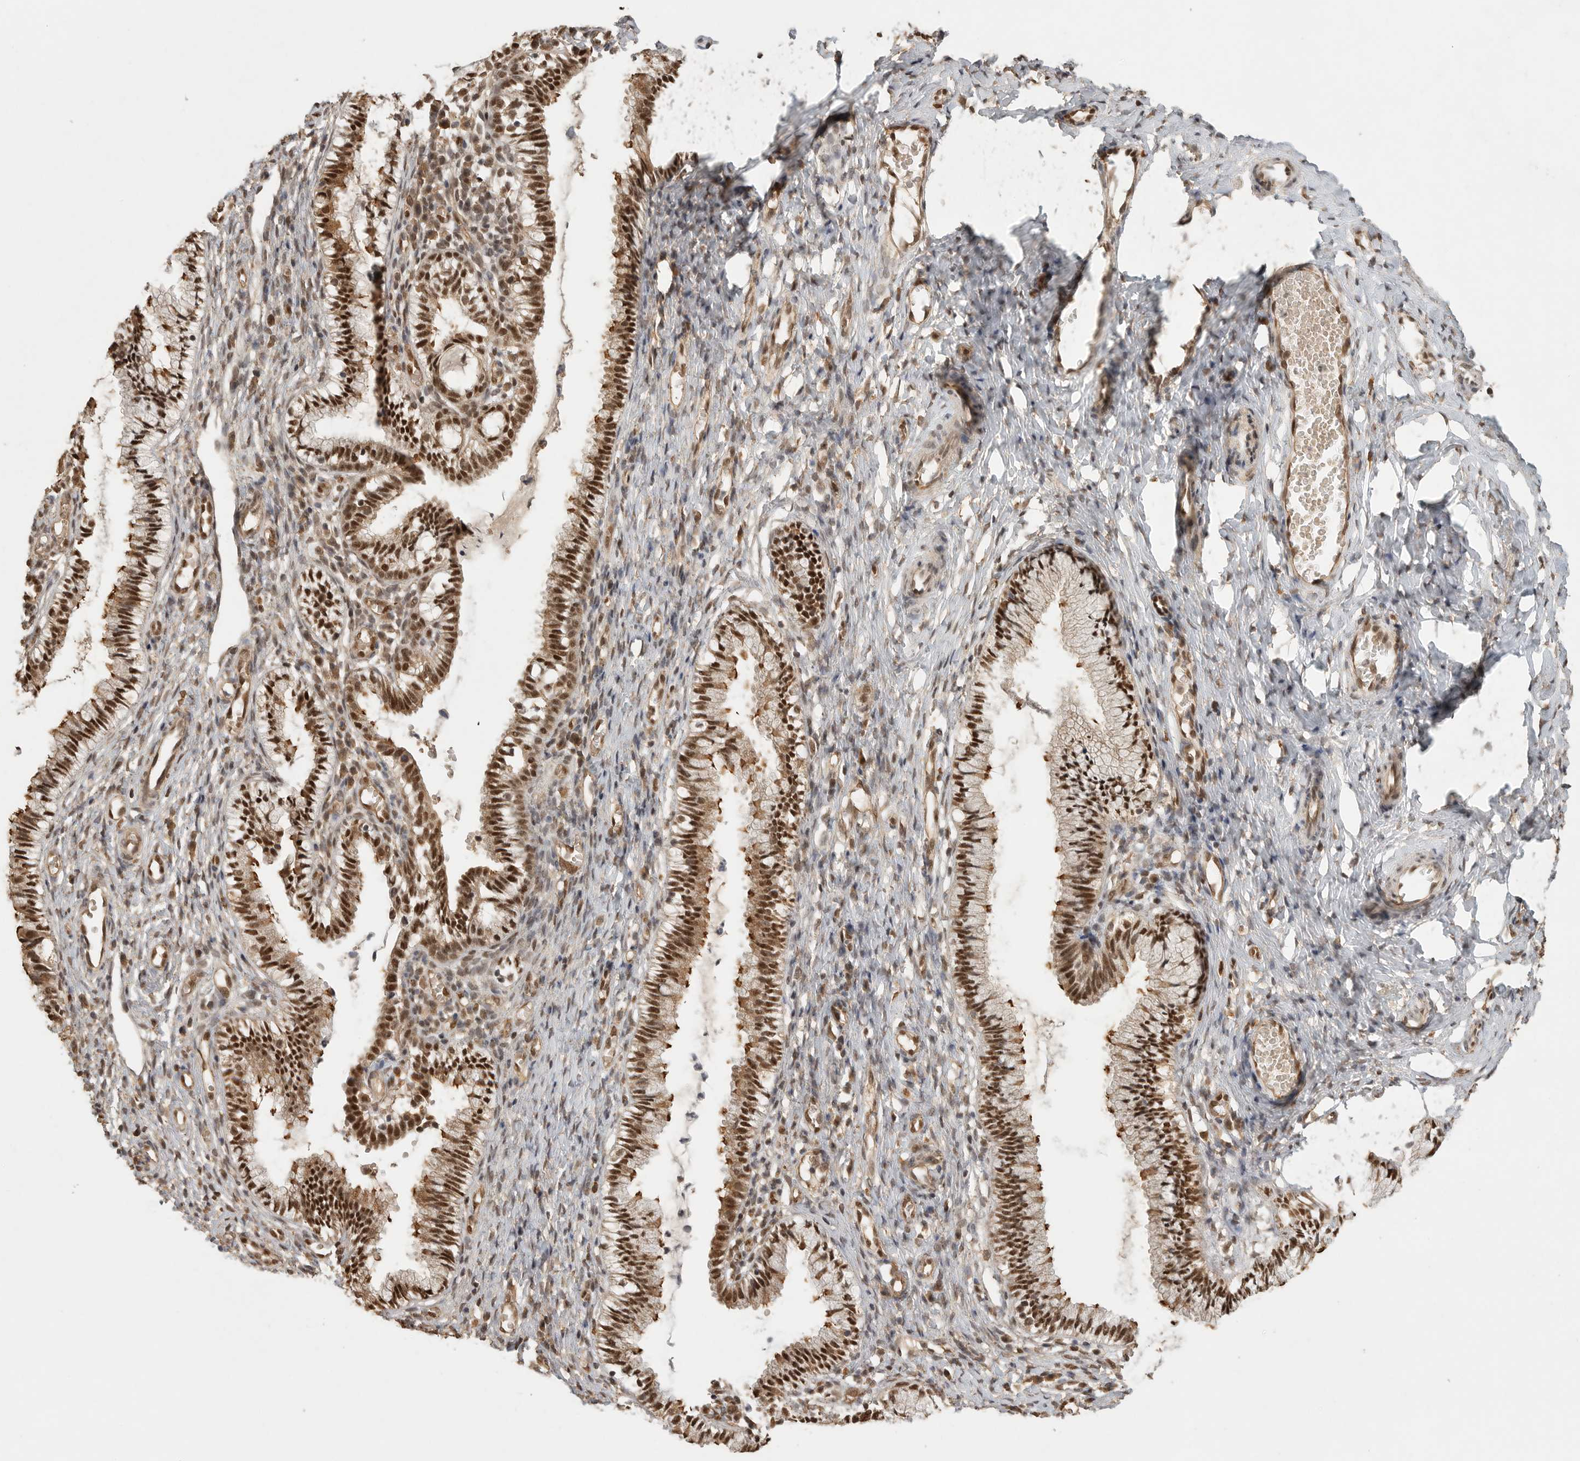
{"staining": {"intensity": "strong", "quantity": ">75%", "location": "cytoplasmic/membranous,nuclear"}, "tissue": "cervix", "cell_type": "Glandular cells", "image_type": "normal", "snomed": [{"axis": "morphology", "description": "Normal tissue, NOS"}, {"axis": "topography", "description": "Cervix"}], "caption": "IHC micrograph of benign human cervix stained for a protein (brown), which demonstrates high levels of strong cytoplasmic/membranous,nuclear staining in approximately >75% of glandular cells.", "gene": "DFFA", "patient": {"sex": "female", "age": 27}}